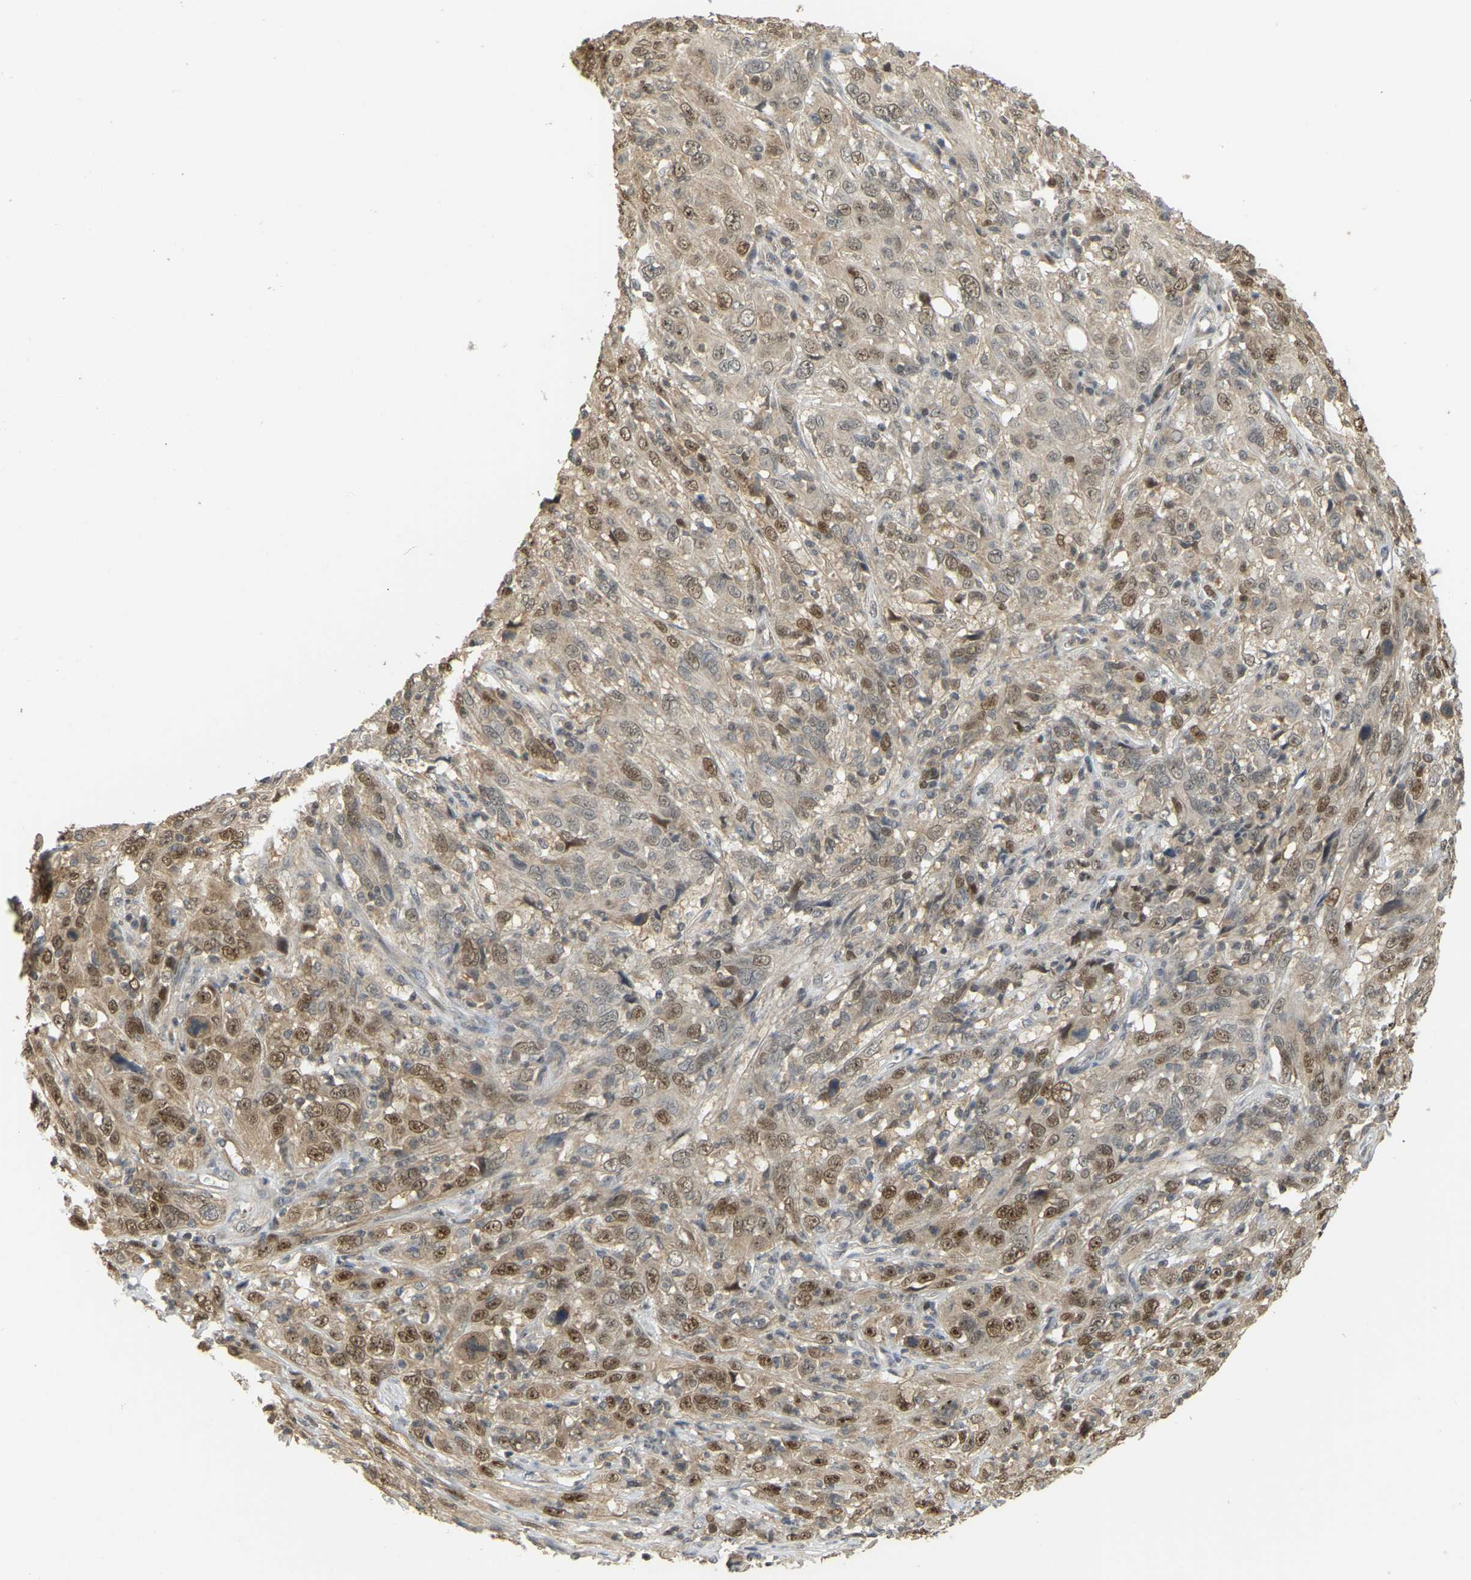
{"staining": {"intensity": "moderate", "quantity": ">75%", "location": "nuclear"}, "tissue": "cervical cancer", "cell_type": "Tumor cells", "image_type": "cancer", "snomed": [{"axis": "morphology", "description": "Squamous cell carcinoma, NOS"}, {"axis": "topography", "description": "Cervix"}], "caption": "Brown immunohistochemical staining in human cervical squamous cell carcinoma shows moderate nuclear expression in approximately >75% of tumor cells. (IHC, brightfield microscopy, high magnification).", "gene": "BRF2", "patient": {"sex": "female", "age": 46}}